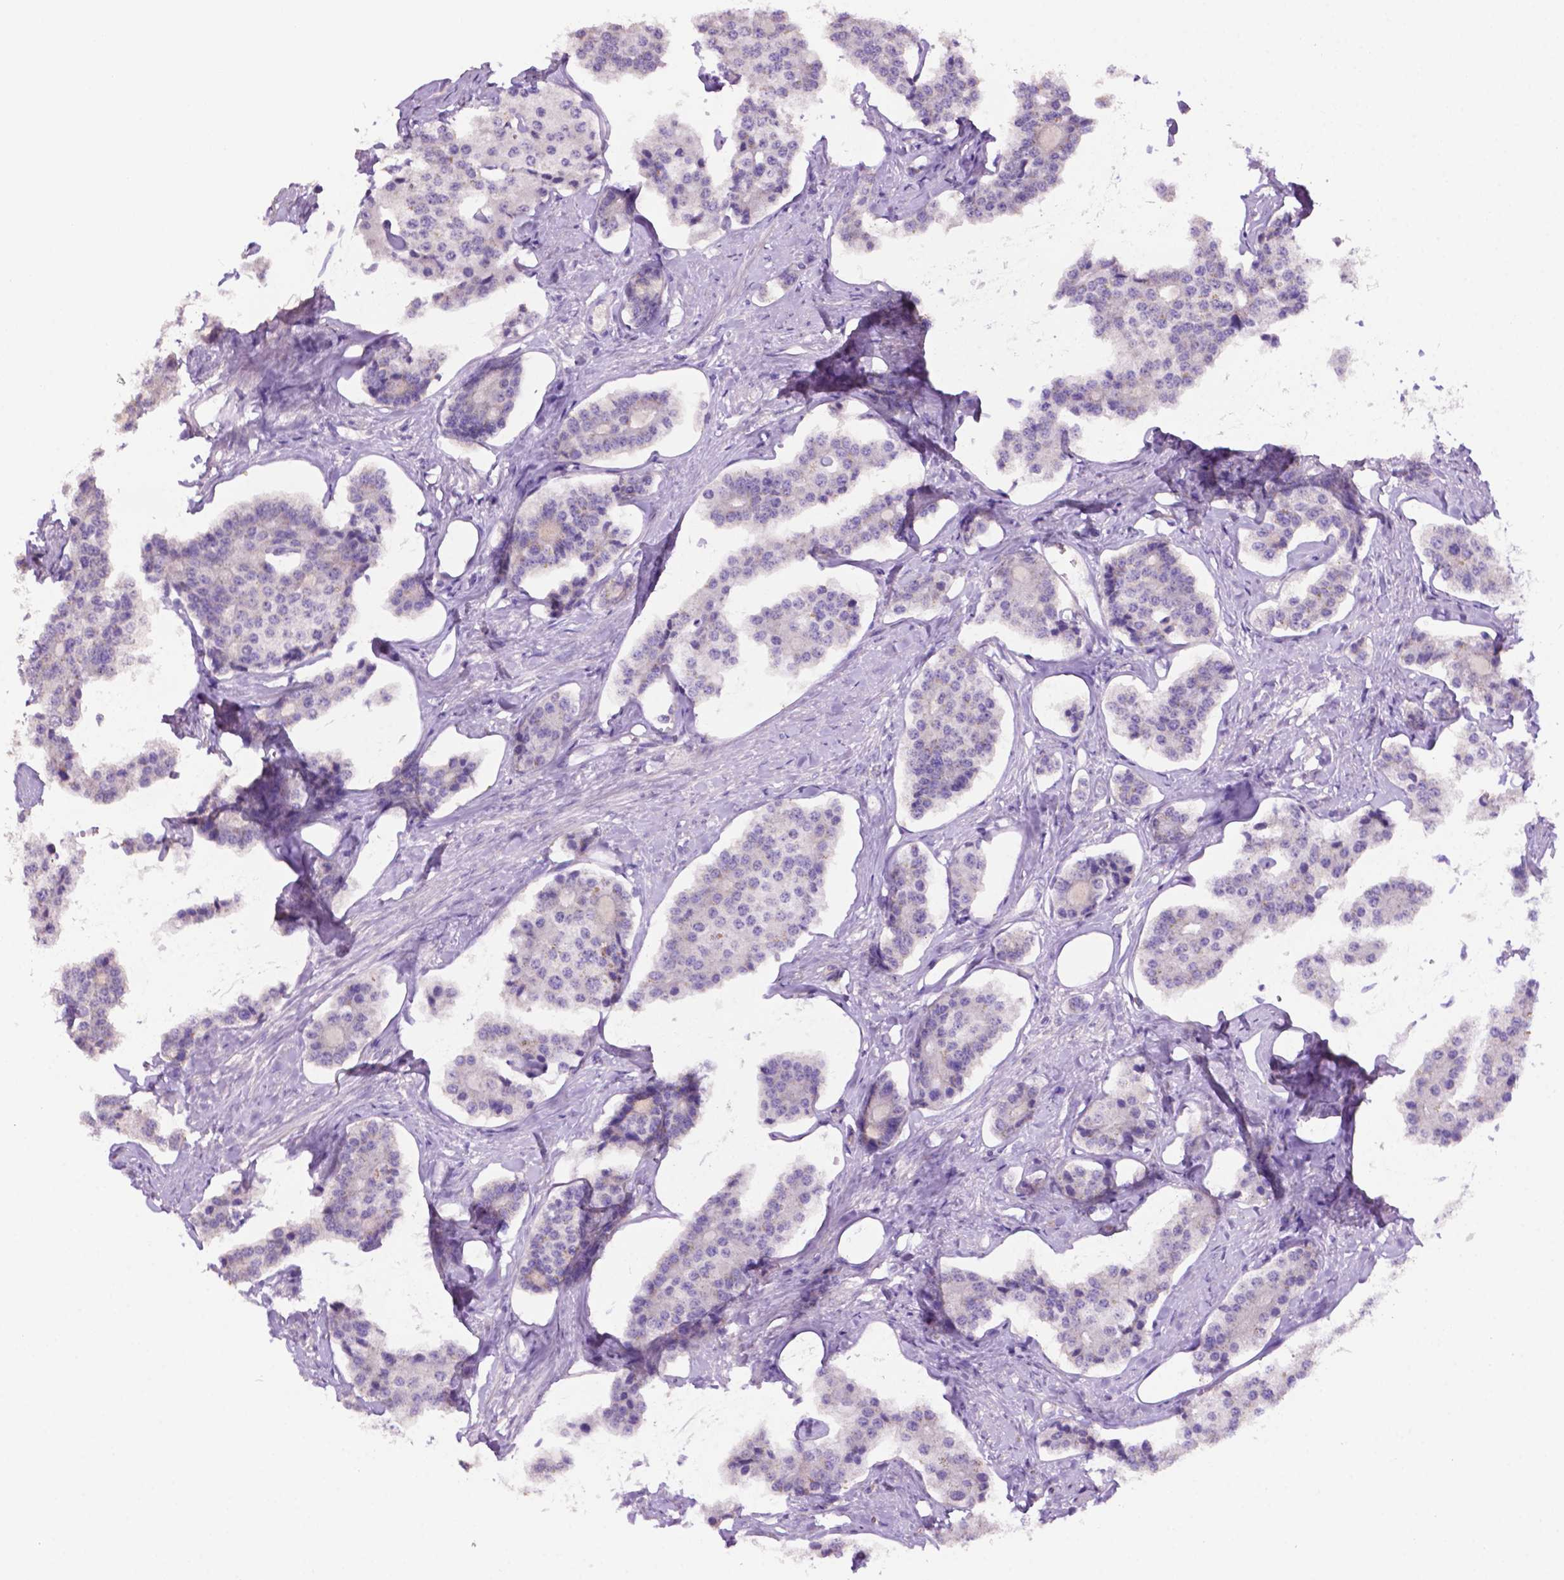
{"staining": {"intensity": "negative", "quantity": "none", "location": "none"}, "tissue": "carcinoid", "cell_type": "Tumor cells", "image_type": "cancer", "snomed": [{"axis": "morphology", "description": "Carcinoid, malignant, NOS"}, {"axis": "topography", "description": "Small intestine"}], "caption": "This is an IHC histopathology image of carcinoid. There is no expression in tumor cells.", "gene": "PRPS2", "patient": {"sex": "female", "age": 65}}